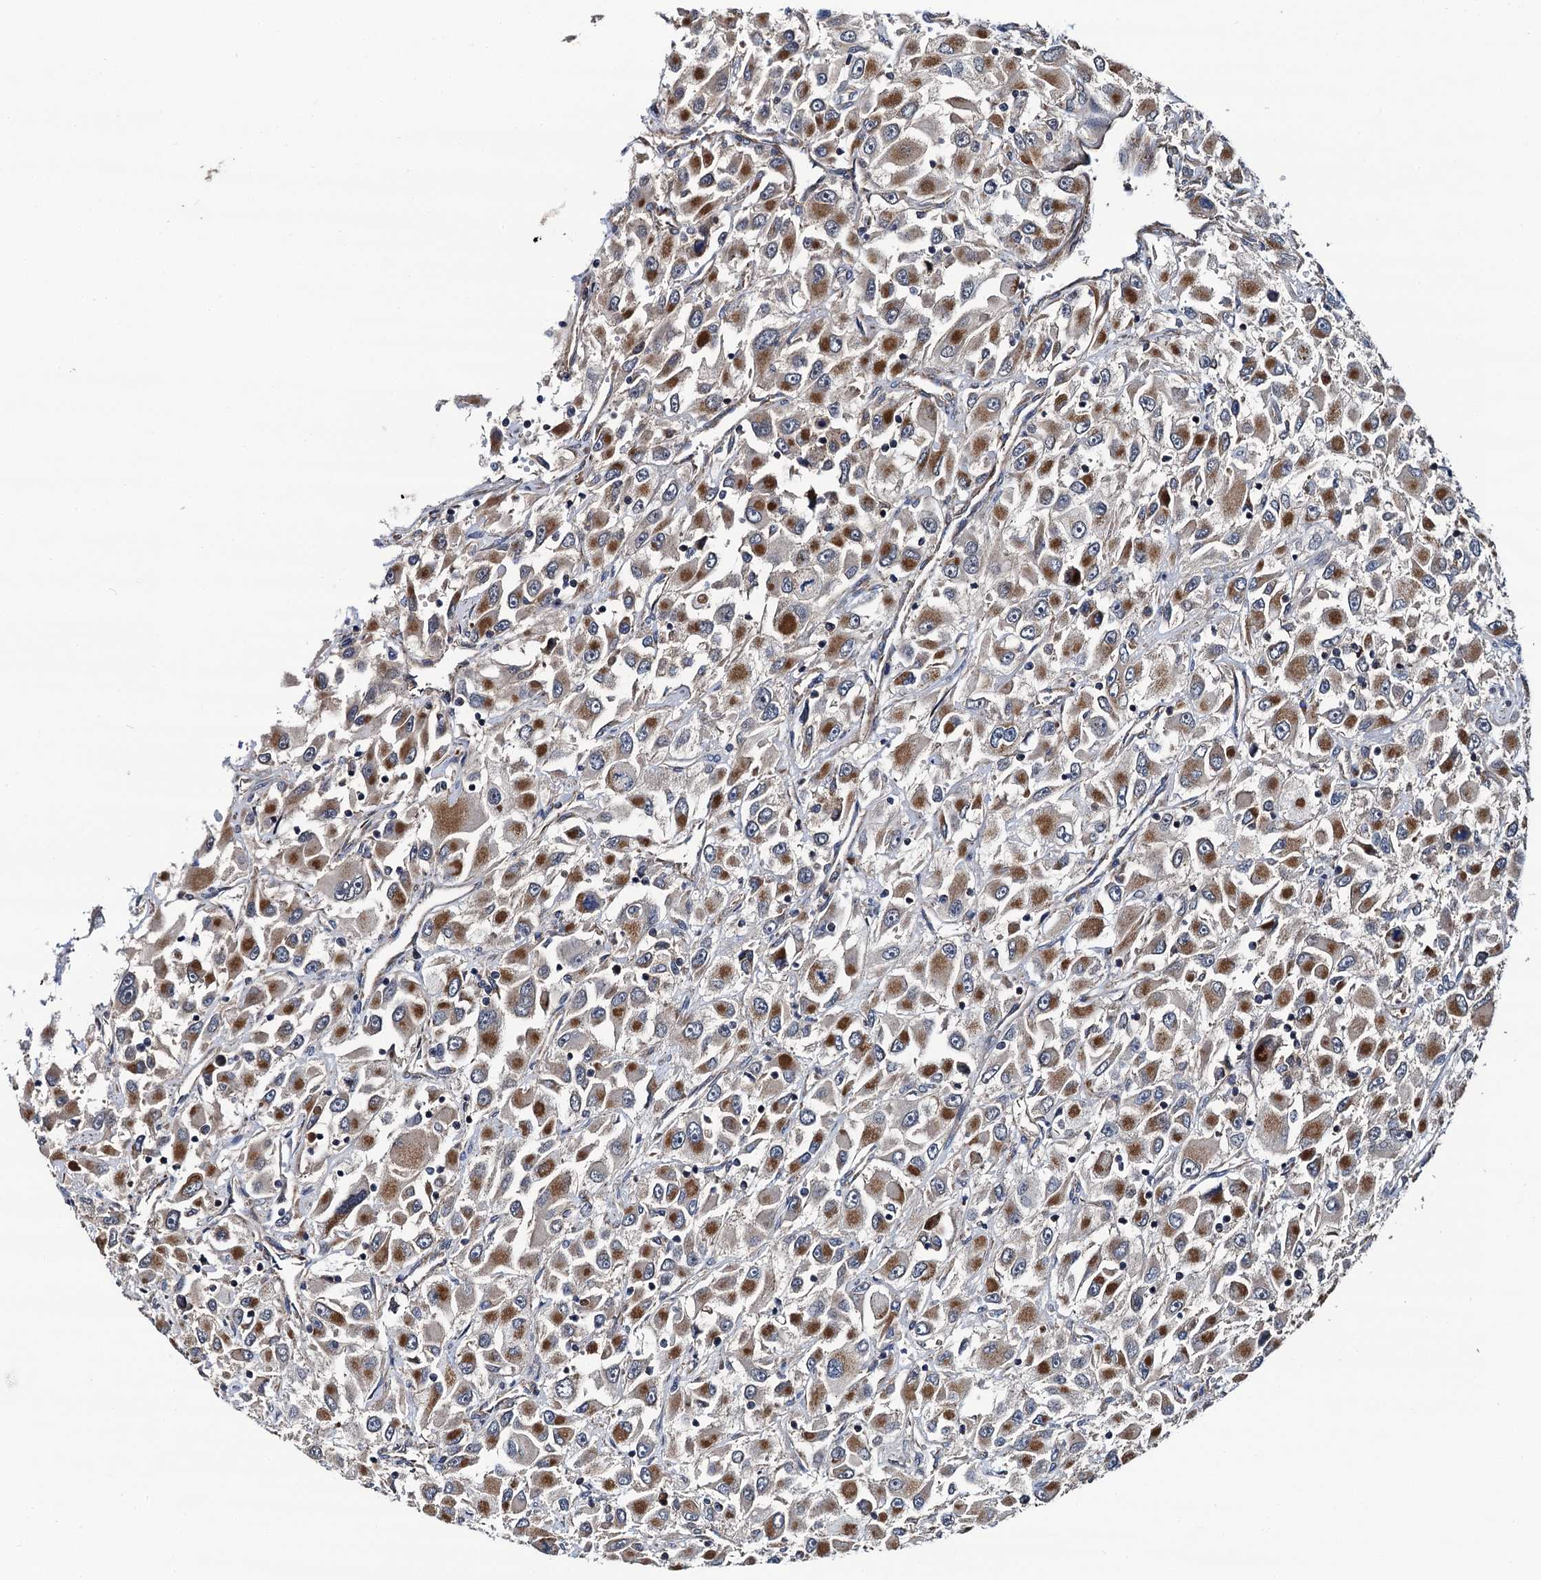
{"staining": {"intensity": "moderate", "quantity": ">75%", "location": "cytoplasmic/membranous"}, "tissue": "renal cancer", "cell_type": "Tumor cells", "image_type": "cancer", "snomed": [{"axis": "morphology", "description": "Adenocarcinoma, NOS"}, {"axis": "topography", "description": "Kidney"}], "caption": "Protein staining of renal adenocarcinoma tissue reveals moderate cytoplasmic/membranous expression in approximately >75% of tumor cells.", "gene": "NEK1", "patient": {"sex": "female", "age": 52}}